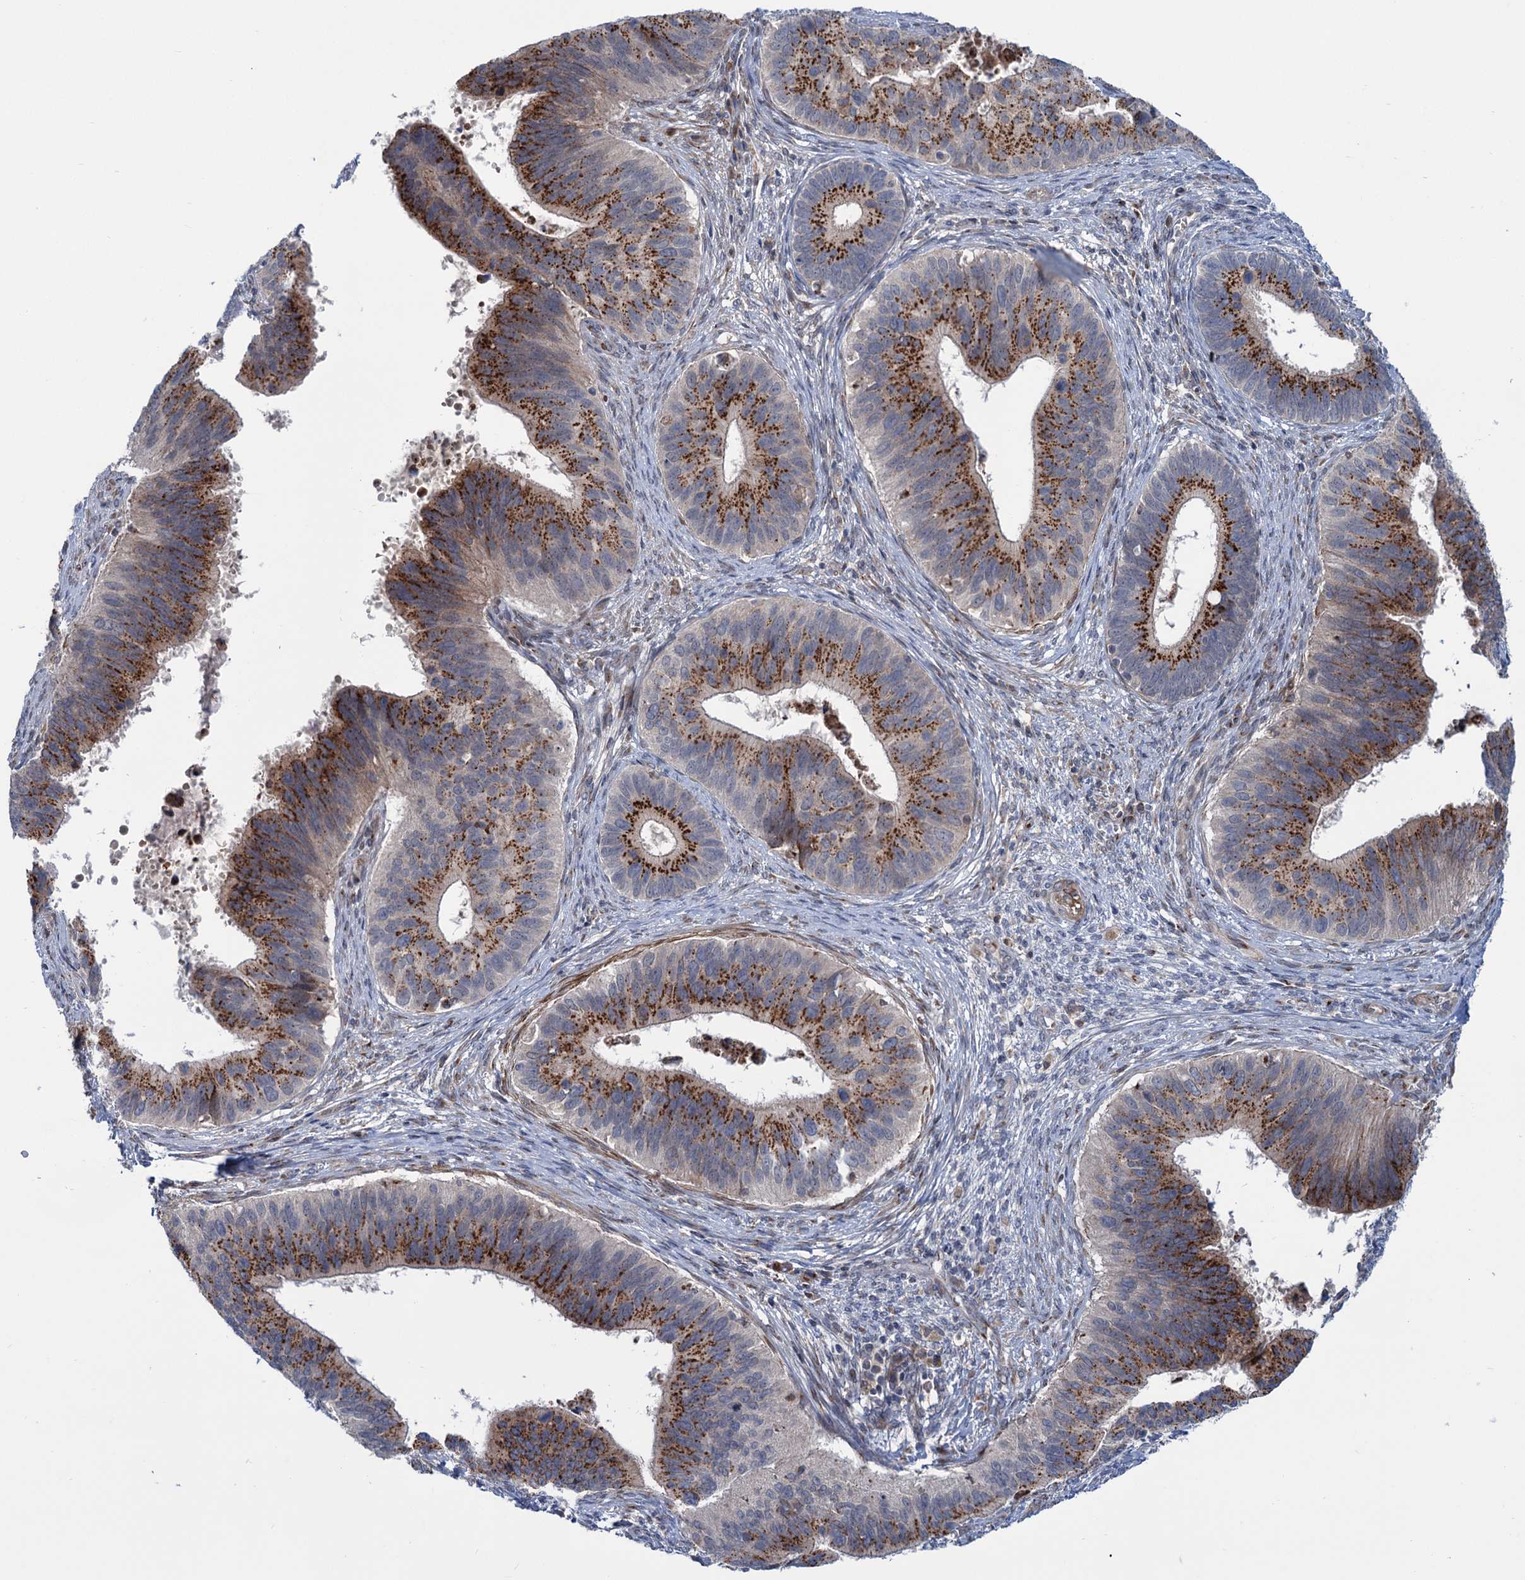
{"staining": {"intensity": "strong", "quantity": ">75%", "location": "cytoplasmic/membranous"}, "tissue": "cervical cancer", "cell_type": "Tumor cells", "image_type": "cancer", "snomed": [{"axis": "morphology", "description": "Adenocarcinoma, NOS"}, {"axis": "topography", "description": "Cervix"}], "caption": "High-magnification brightfield microscopy of adenocarcinoma (cervical) stained with DAB (3,3'-diaminobenzidine) (brown) and counterstained with hematoxylin (blue). tumor cells exhibit strong cytoplasmic/membranous staining is identified in about>75% of cells.", "gene": "ELP4", "patient": {"sex": "female", "age": 42}}